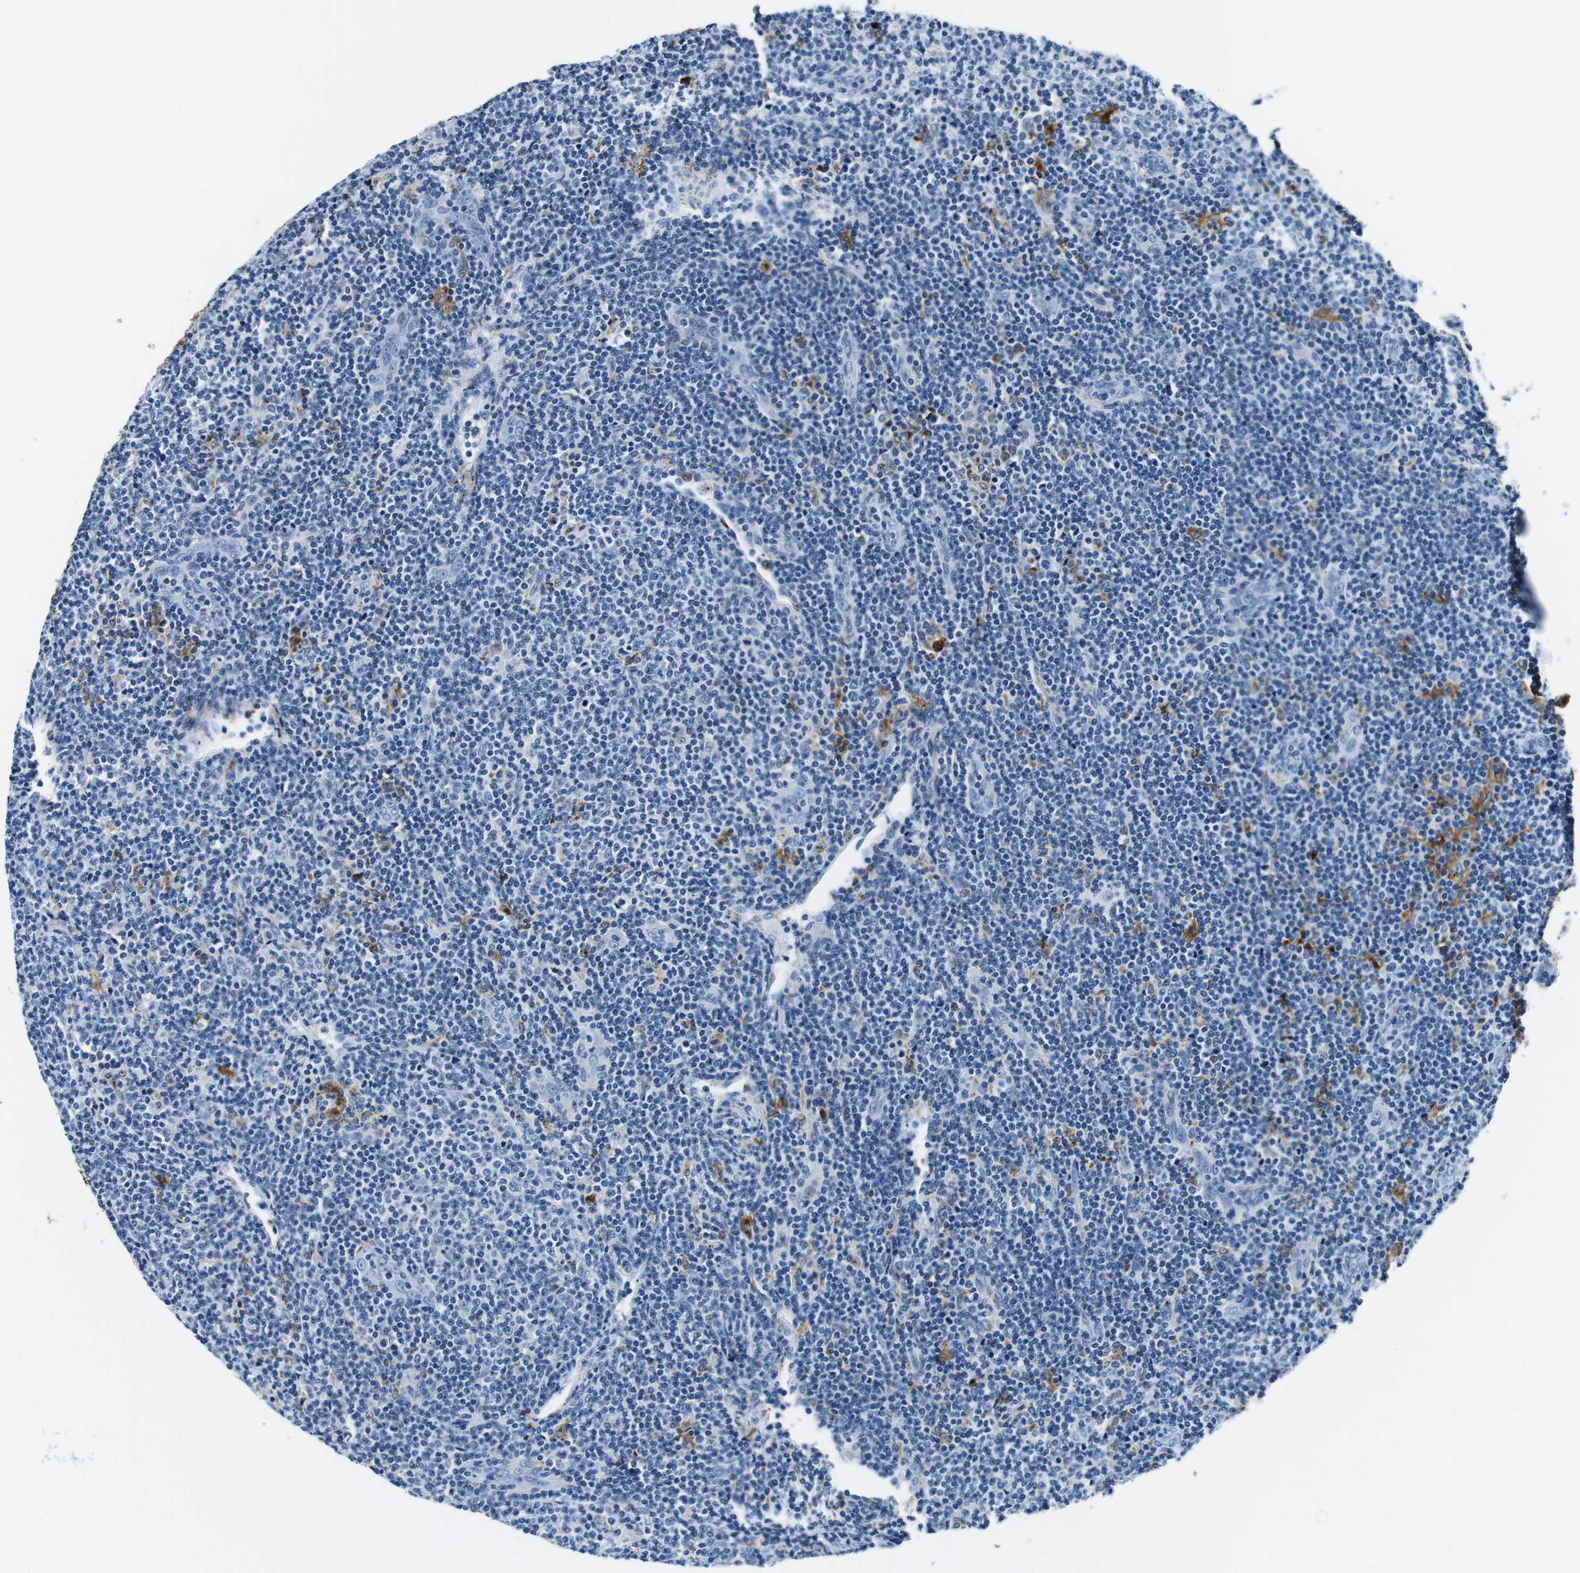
{"staining": {"intensity": "moderate", "quantity": "<25%", "location": "cytoplasmic/membranous"}, "tissue": "lymphoma", "cell_type": "Tumor cells", "image_type": "cancer", "snomed": [{"axis": "morphology", "description": "Malignant lymphoma, non-Hodgkin's type, Low grade"}, {"axis": "topography", "description": "Lymph node"}], "caption": "Moderate cytoplasmic/membranous protein staining is identified in approximately <25% of tumor cells in malignant lymphoma, non-Hodgkin's type (low-grade). The protein of interest is shown in brown color, while the nuclei are stained blue.", "gene": "HLA-DRB1", "patient": {"sex": "male", "age": 66}}